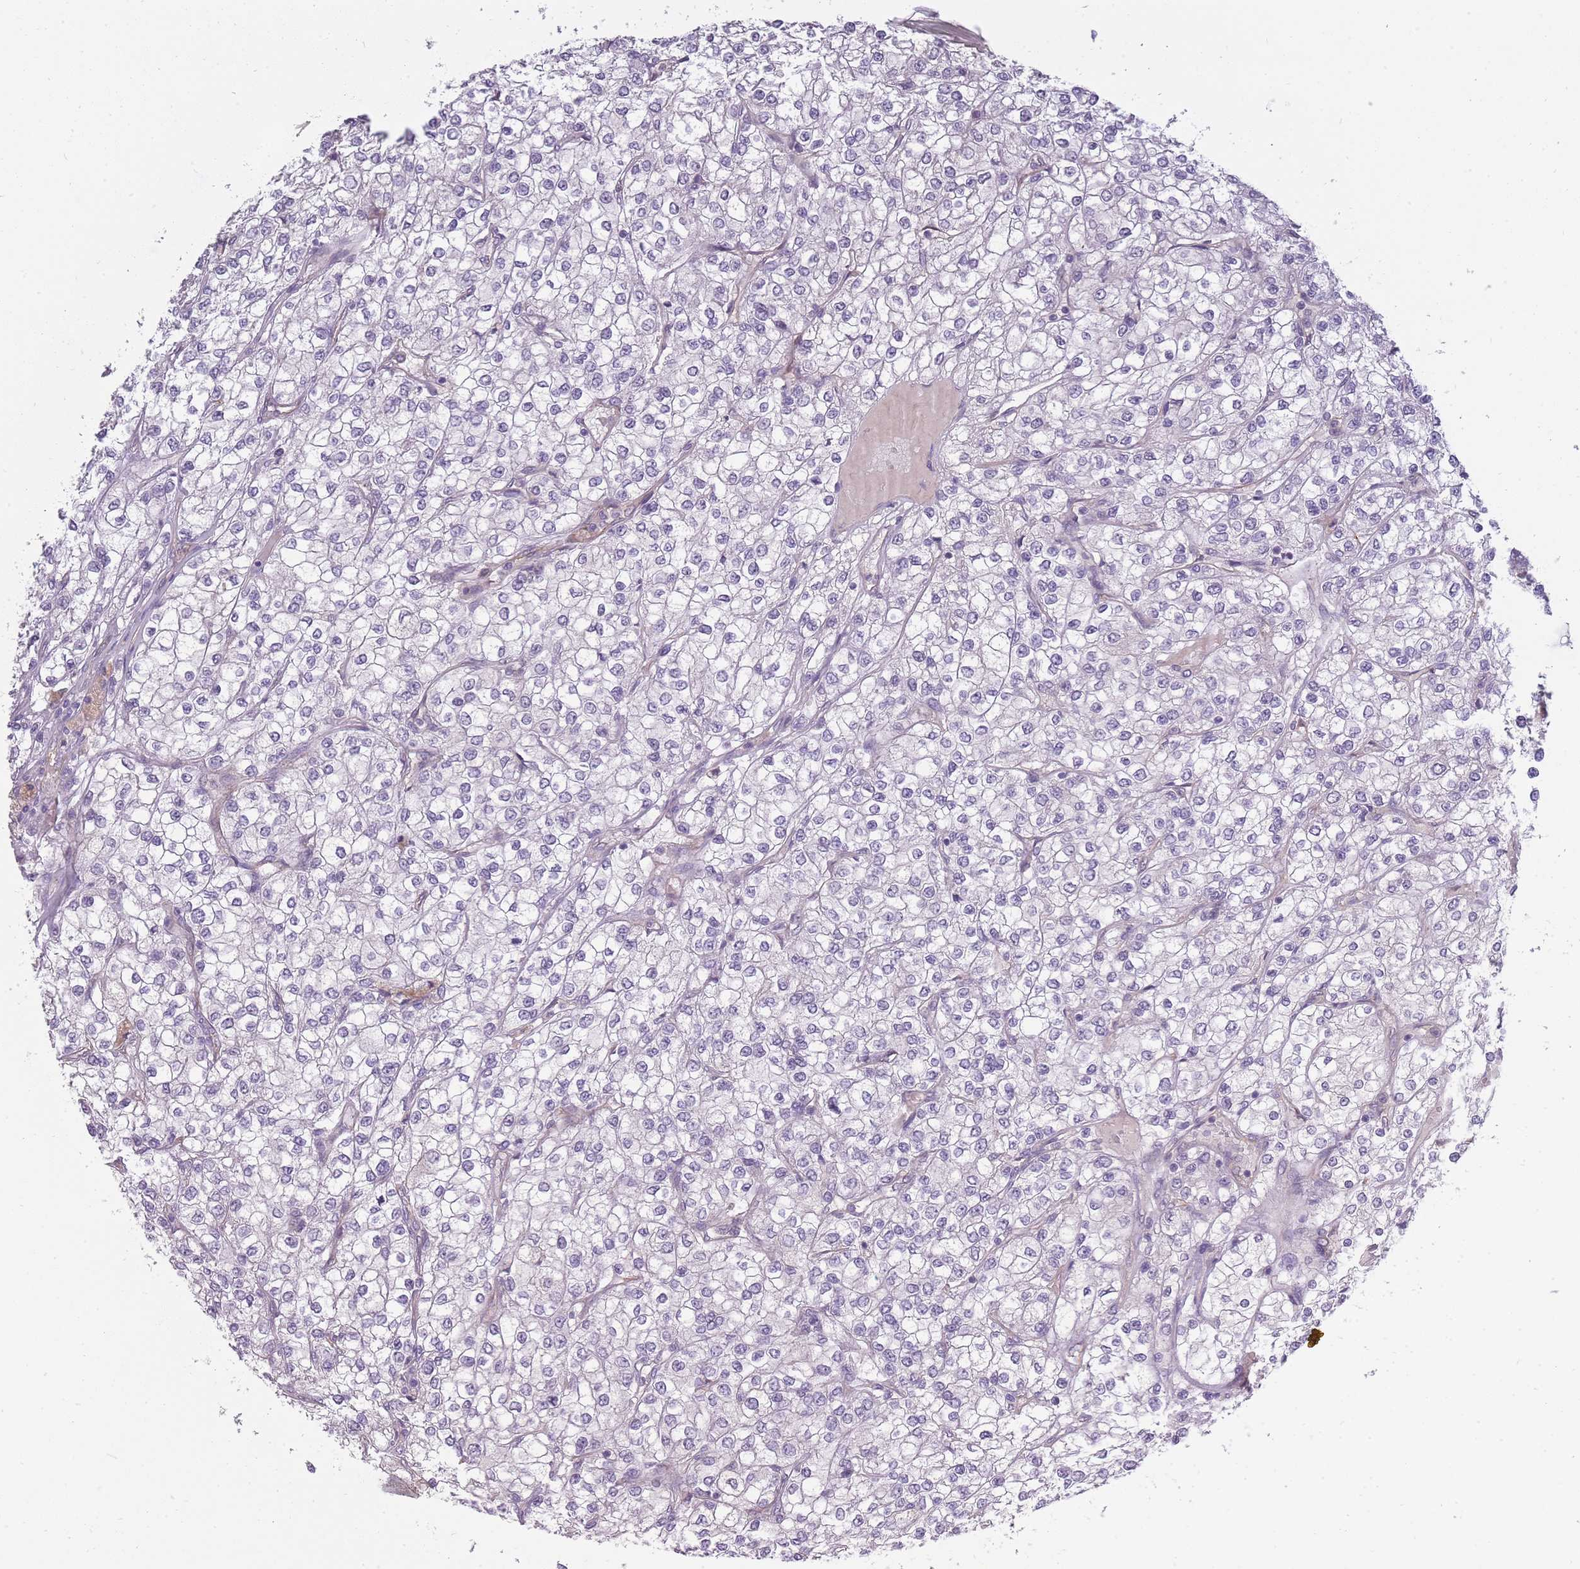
{"staining": {"intensity": "negative", "quantity": "none", "location": "none"}, "tissue": "renal cancer", "cell_type": "Tumor cells", "image_type": "cancer", "snomed": [{"axis": "morphology", "description": "Adenocarcinoma, NOS"}, {"axis": "topography", "description": "Kidney"}], "caption": "Tumor cells show no significant protein staining in renal cancer.", "gene": "SLC8A2", "patient": {"sex": "male", "age": 80}}